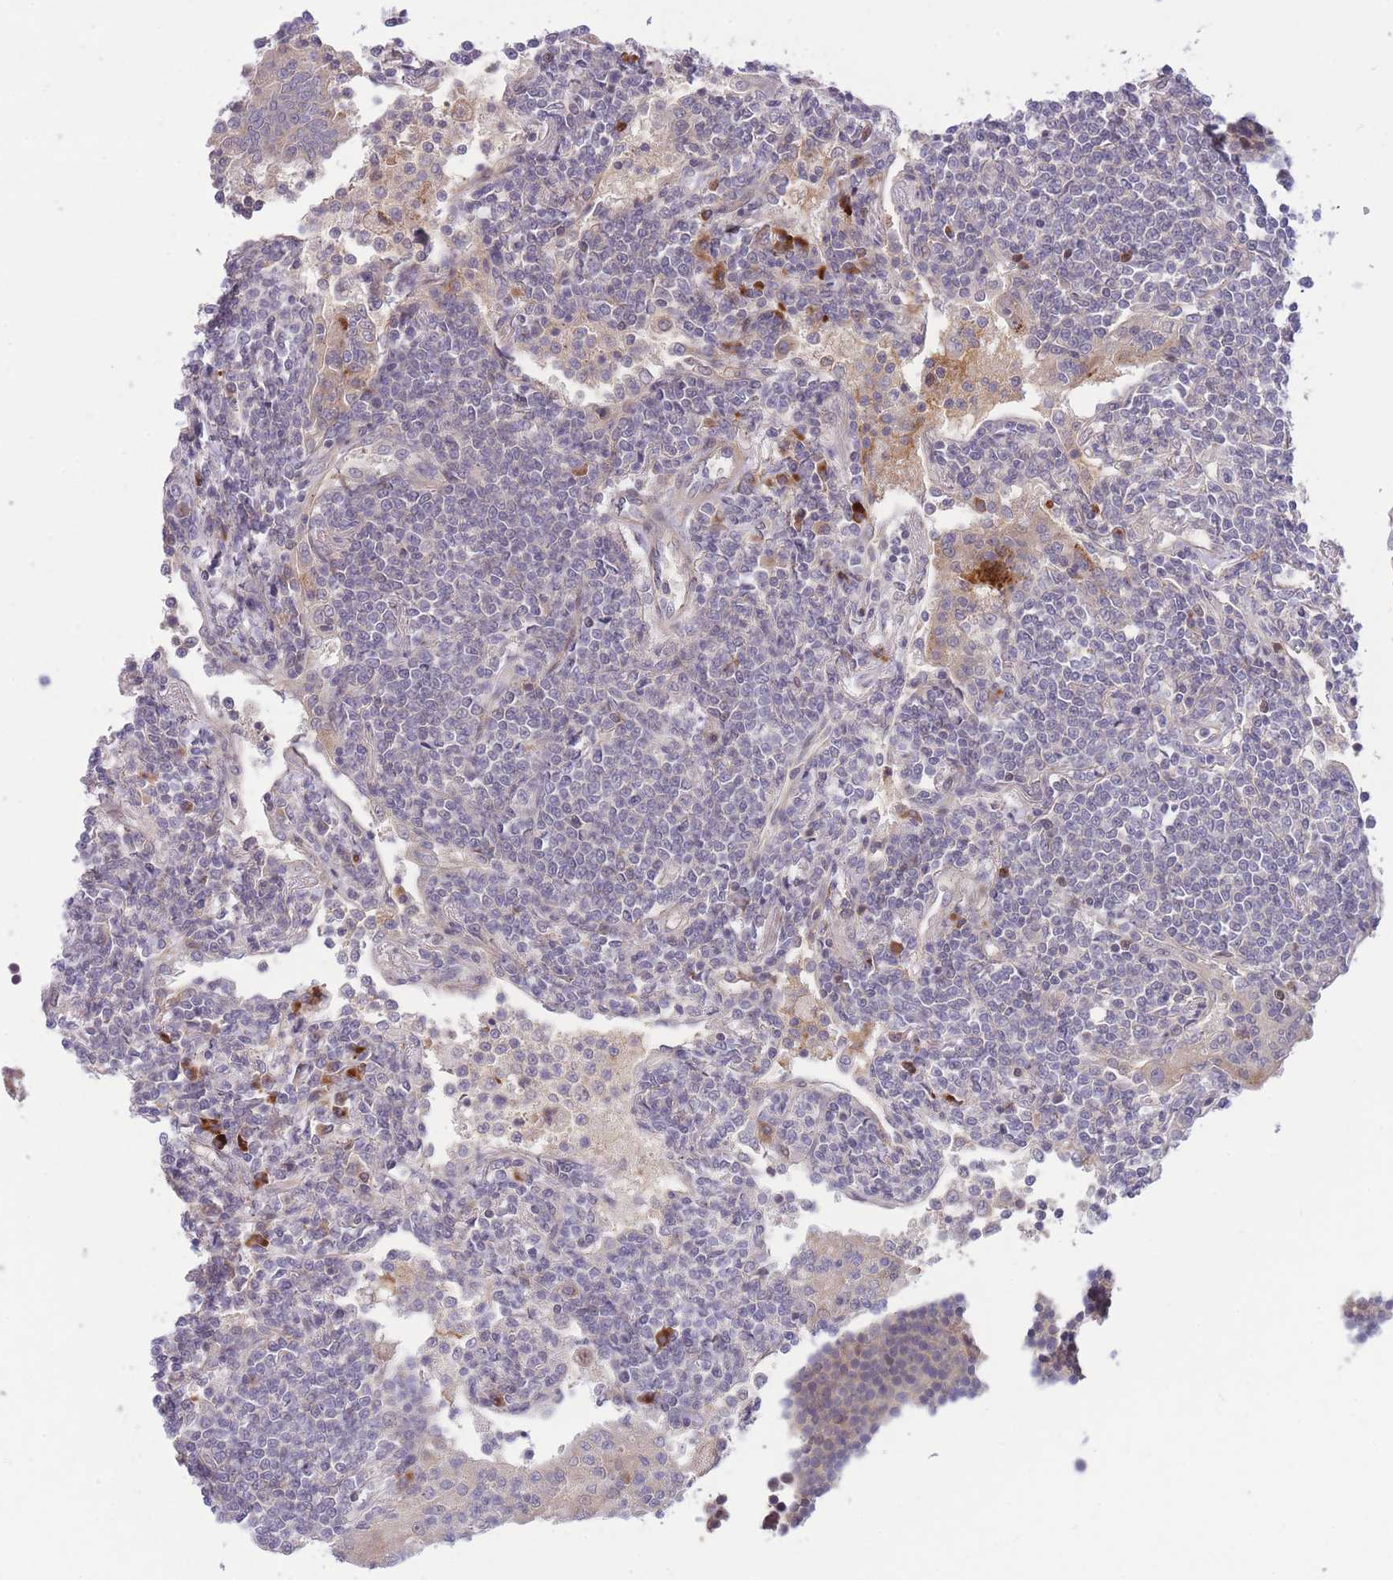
{"staining": {"intensity": "moderate", "quantity": "<25%", "location": "nuclear"}, "tissue": "lymphoma", "cell_type": "Tumor cells", "image_type": "cancer", "snomed": [{"axis": "morphology", "description": "Malignant lymphoma, non-Hodgkin's type, Low grade"}, {"axis": "topography", "description": "Lymph node"}], "caption": "There is low levels of moderate nuclear staining in tumor cells of lymphoma, as demonstrated by immunohistochemical staining (brown color).", "gene": "CDC25B", "patient": {"sex": "female", "age": 67}}